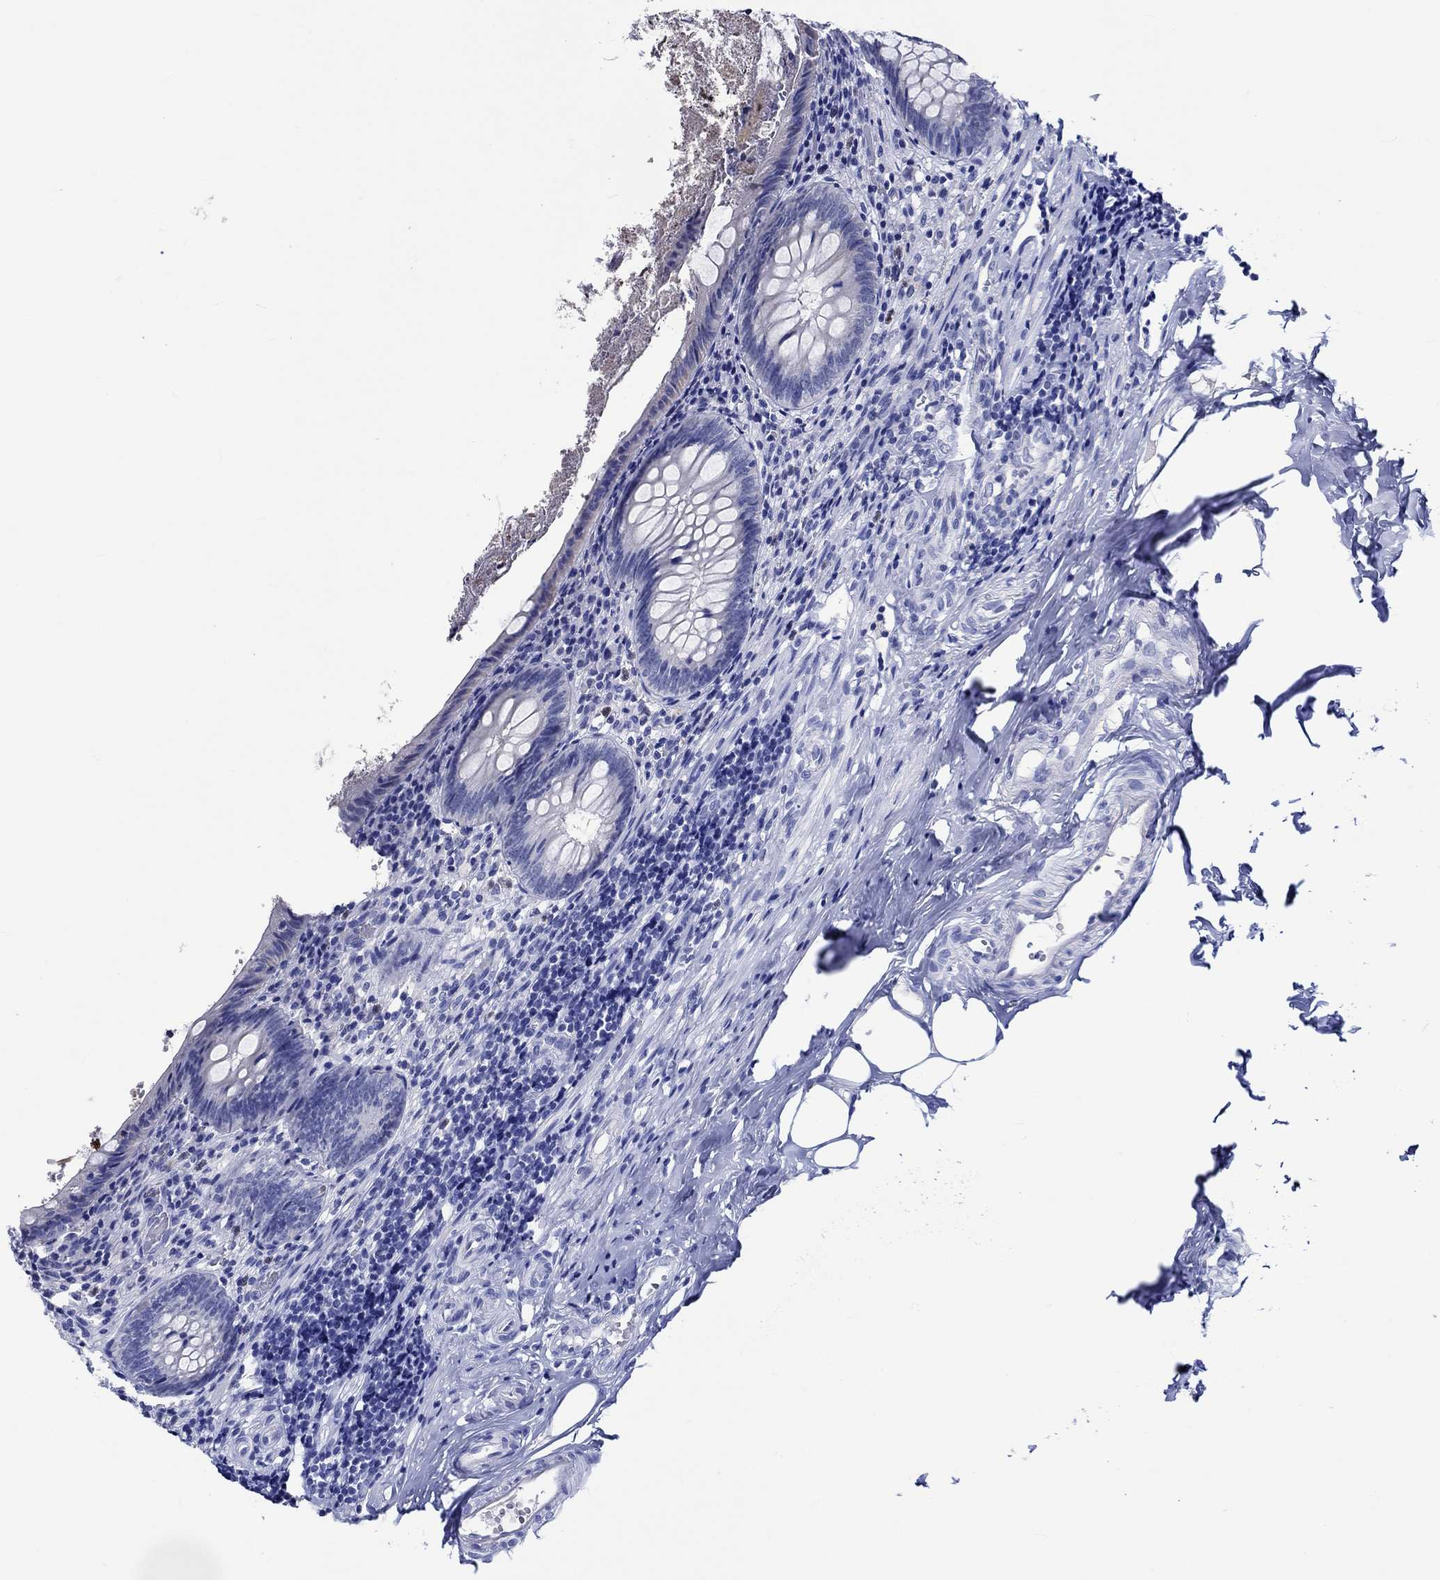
{"staining": {"intensity": "negative", "quantity": "none", "location": "none"}, "tissue": "appendix", "cell_type": "Glandular cells", "image_type": "normal", "snomed": [{"axis": "morphology", "description": "Normal tissue, NOS"}, {"axis": "topography", "description": "Appendix"}], "caption": "DAB immunohistochemical staining of unremarkable appendix shows no significant staining in glandular cells. (Immunohistochemistry, brightfield microscopy, high magnification).", "gene": "KLHL35", "patient": {"sex": "female", "age": 23}}